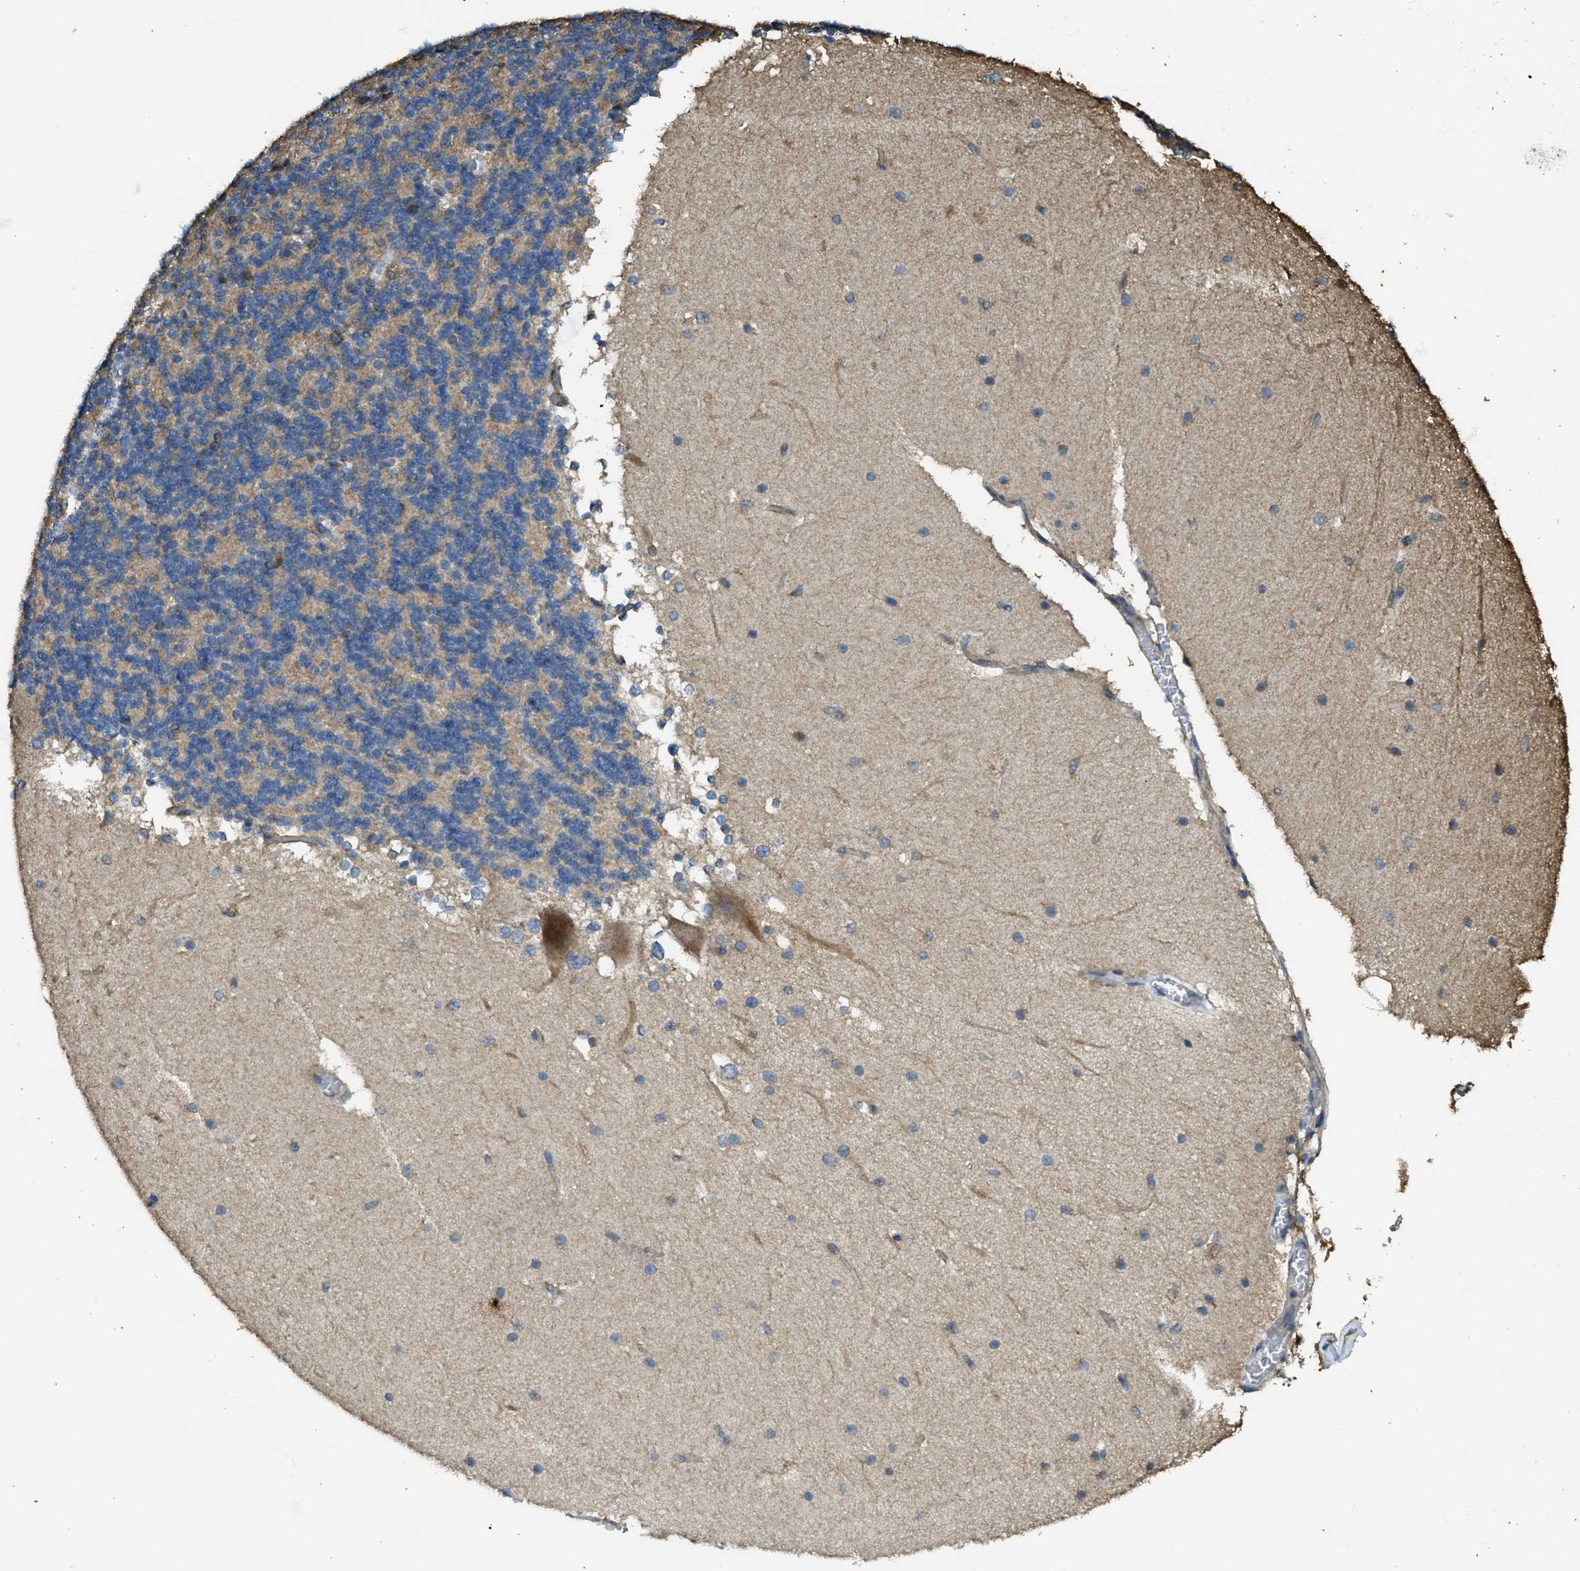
{"staining": {"intensity": "weak", "quantity": "25%-75%", "location": "cytoplasmic/membranous"}, "tissue": "cerebellum", "cell_type": "Cells in granular layer", "image_type": "normal", "snomed": [{"axis": "morphology", "description": "Normal tissue, NOS"}, {"axis": "topography", "description": "Cerebellum"}], "caption": "Human cerebellum stained with a brown dye shows weak cytoplasmic/membranous positive staining in about 25%-75% of cells in granular layer.", "gene": "CD276", "patient": {"sex": "female", "age": 19}}